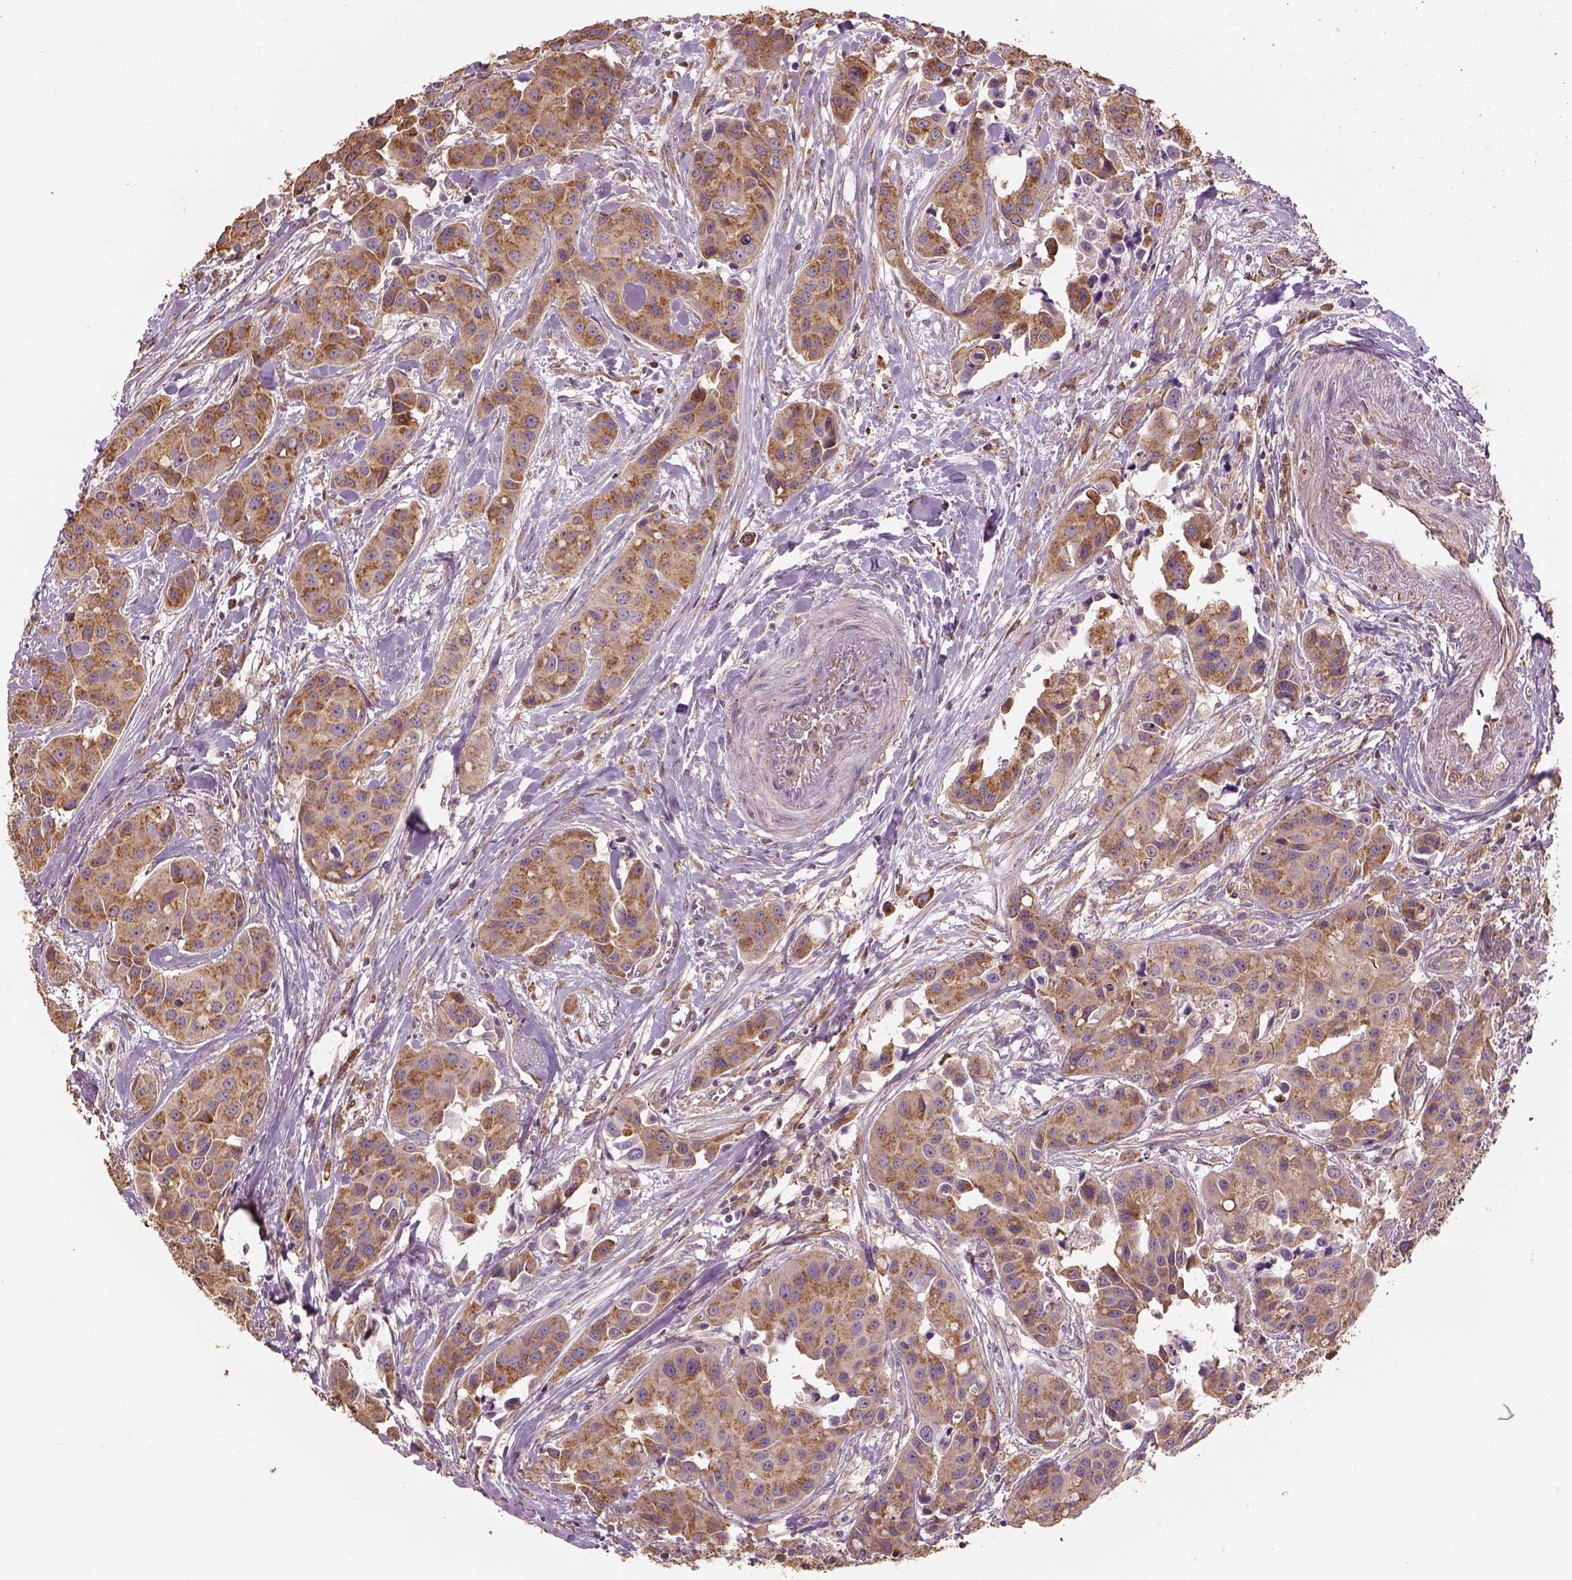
{"staining": {"intensity": "moderate", "quantity": ">75%", "location": "cytoplasmic/membranous"}, "tissue": "head and neck cancer", "cell_type": "Tumor cells", "image_type": "cancer", "snomed": [{"axis": "morphology", "description": "Adenocarcinoma, NOS"}, {"axis": "topography", "description": "Head-Neck"}], "caption": "A high-resolution histopathology image shows IHC staining of adenocarcinoma (head and neck), which reveals moderate cytoplasmic/membranous staining in about >75% of tumor cells.", "gene": "AP1B1", "patient": {"sex": "male", "age": 76}}